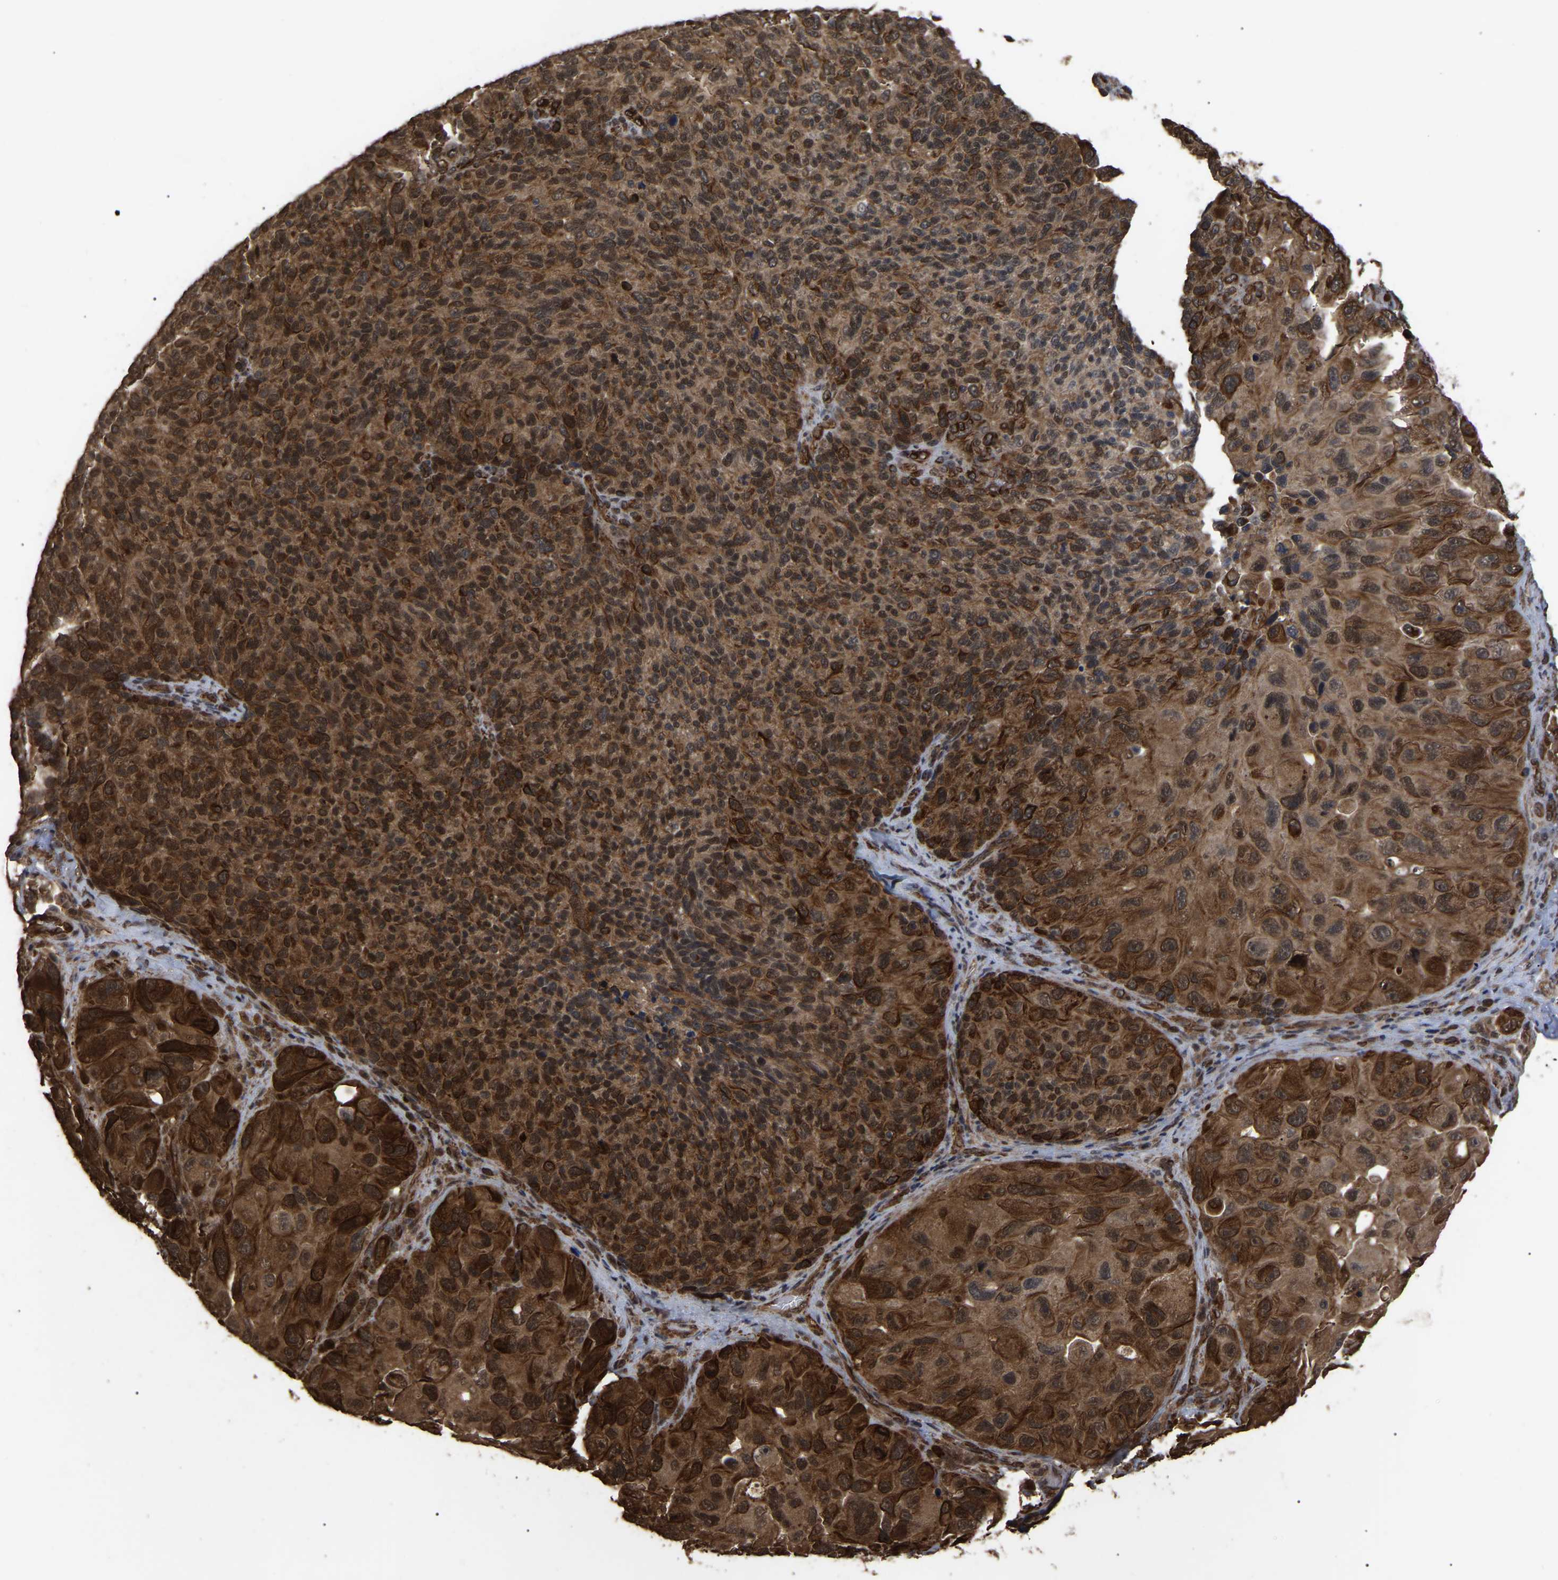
{"staining": {"intensity": "strong", "quantity": ">75%", "location": "cytoplasmic/membranous"}, "tissue": "melanoma", "cell_type": "Tumor cells", "image_type": "cancer", "snomed": [{"axis": "morphology", "description": "Malignant melanoma, NOS"}, {"axis": "topography", "description": "Skin"}], "caption": "An immunohistochemistry image of neoplastic tissue is shown. Protein staining in brown highlights strong cytoplasmic/membranous positivity in melanoma within tumor cells.", "gene": "FAM161B", "patient": {"sex": "female", "age": 73}}